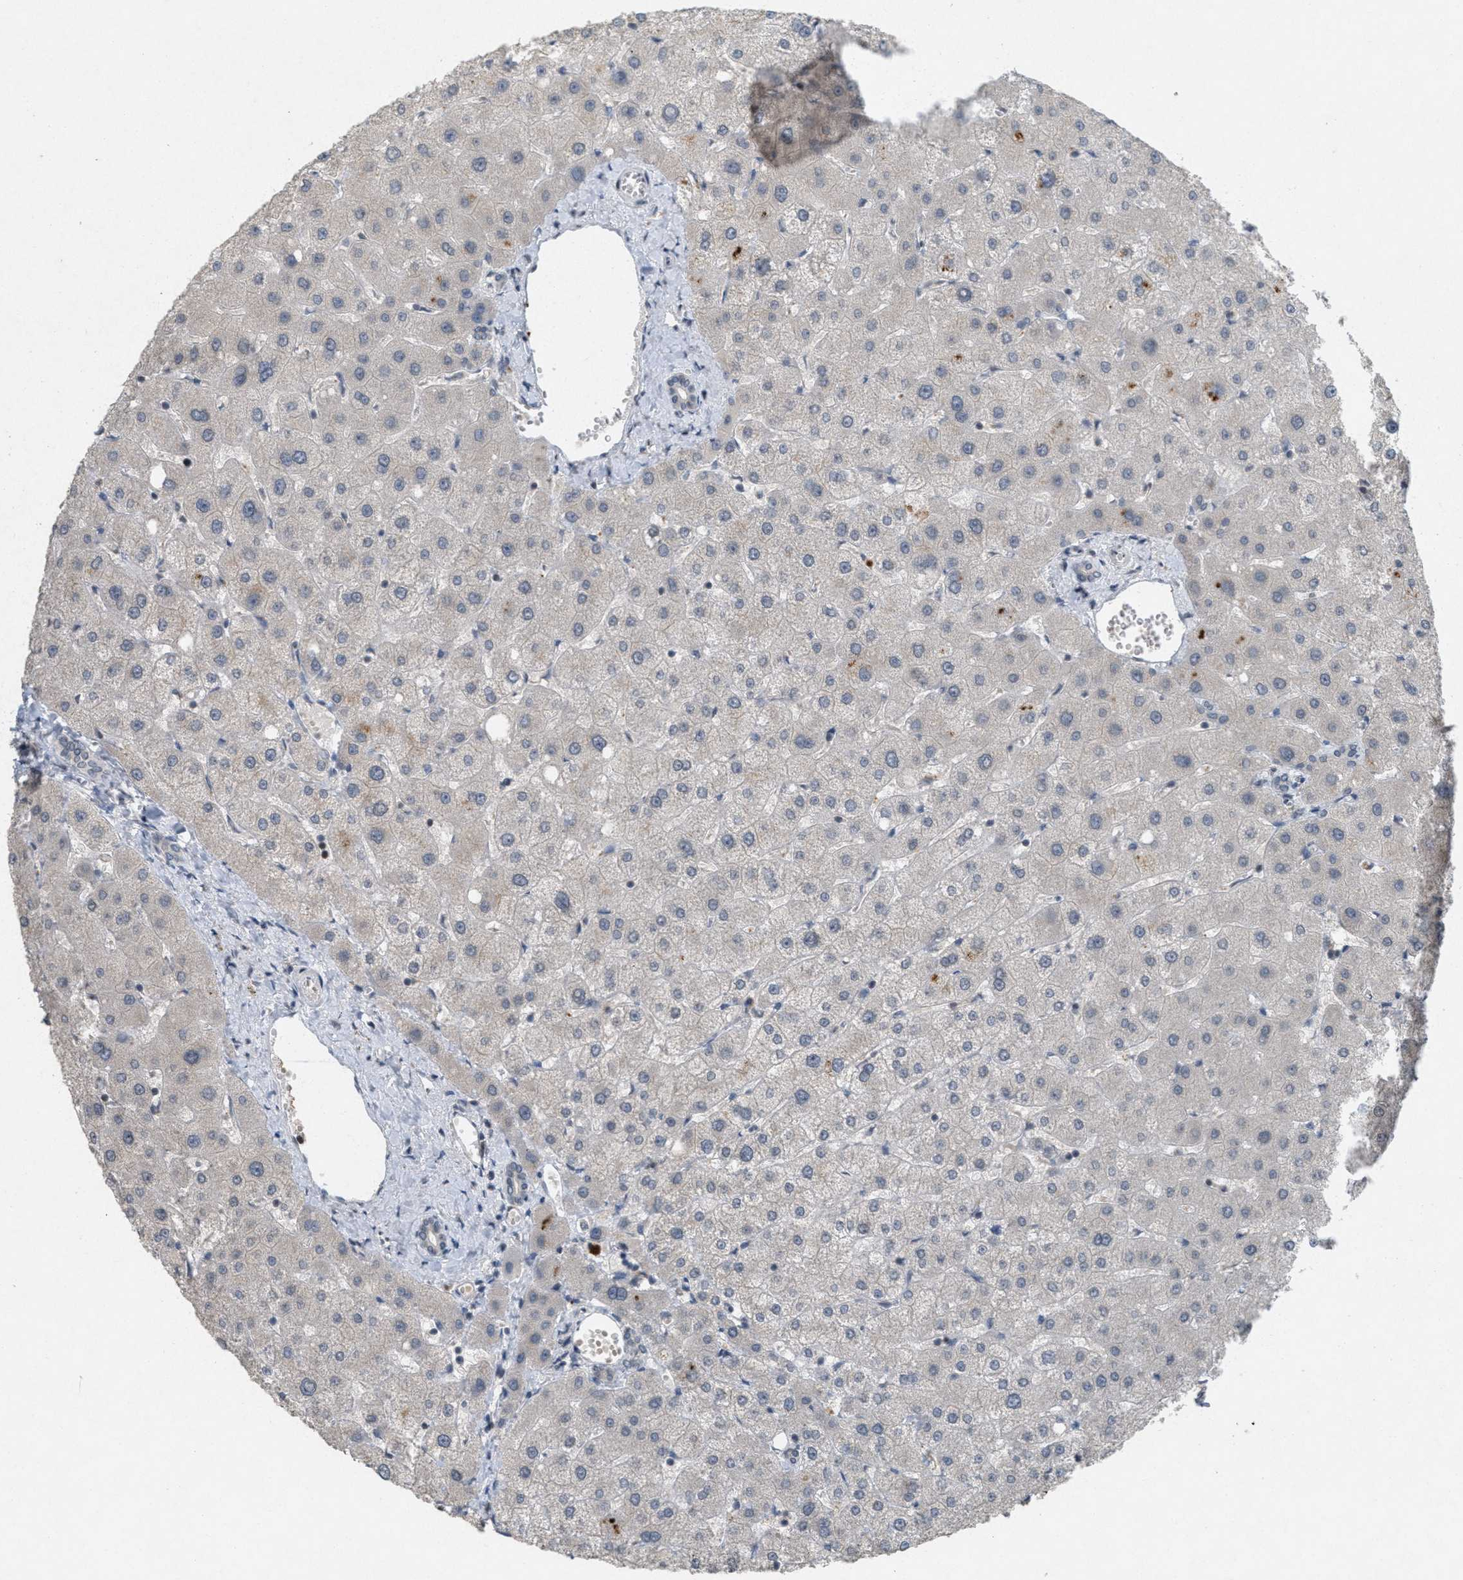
{"staining": {"intensity": "negative", "quantity": "none", "location": "none"}, "tissue": "liver", "cell_type": "Cholangiocytes", "image_type": "normal", "snomed": [{"axis": "morphology", "description": "Normal tissue, NOS"}, {"axis": "topography", "description": "Liver"}], "caption": "Micrograph shows no significant protein positivity in cholangiocytes of unremarkable liver.", "gene": "ABHD6", "patient": {"sex": "male", "age": 73}}